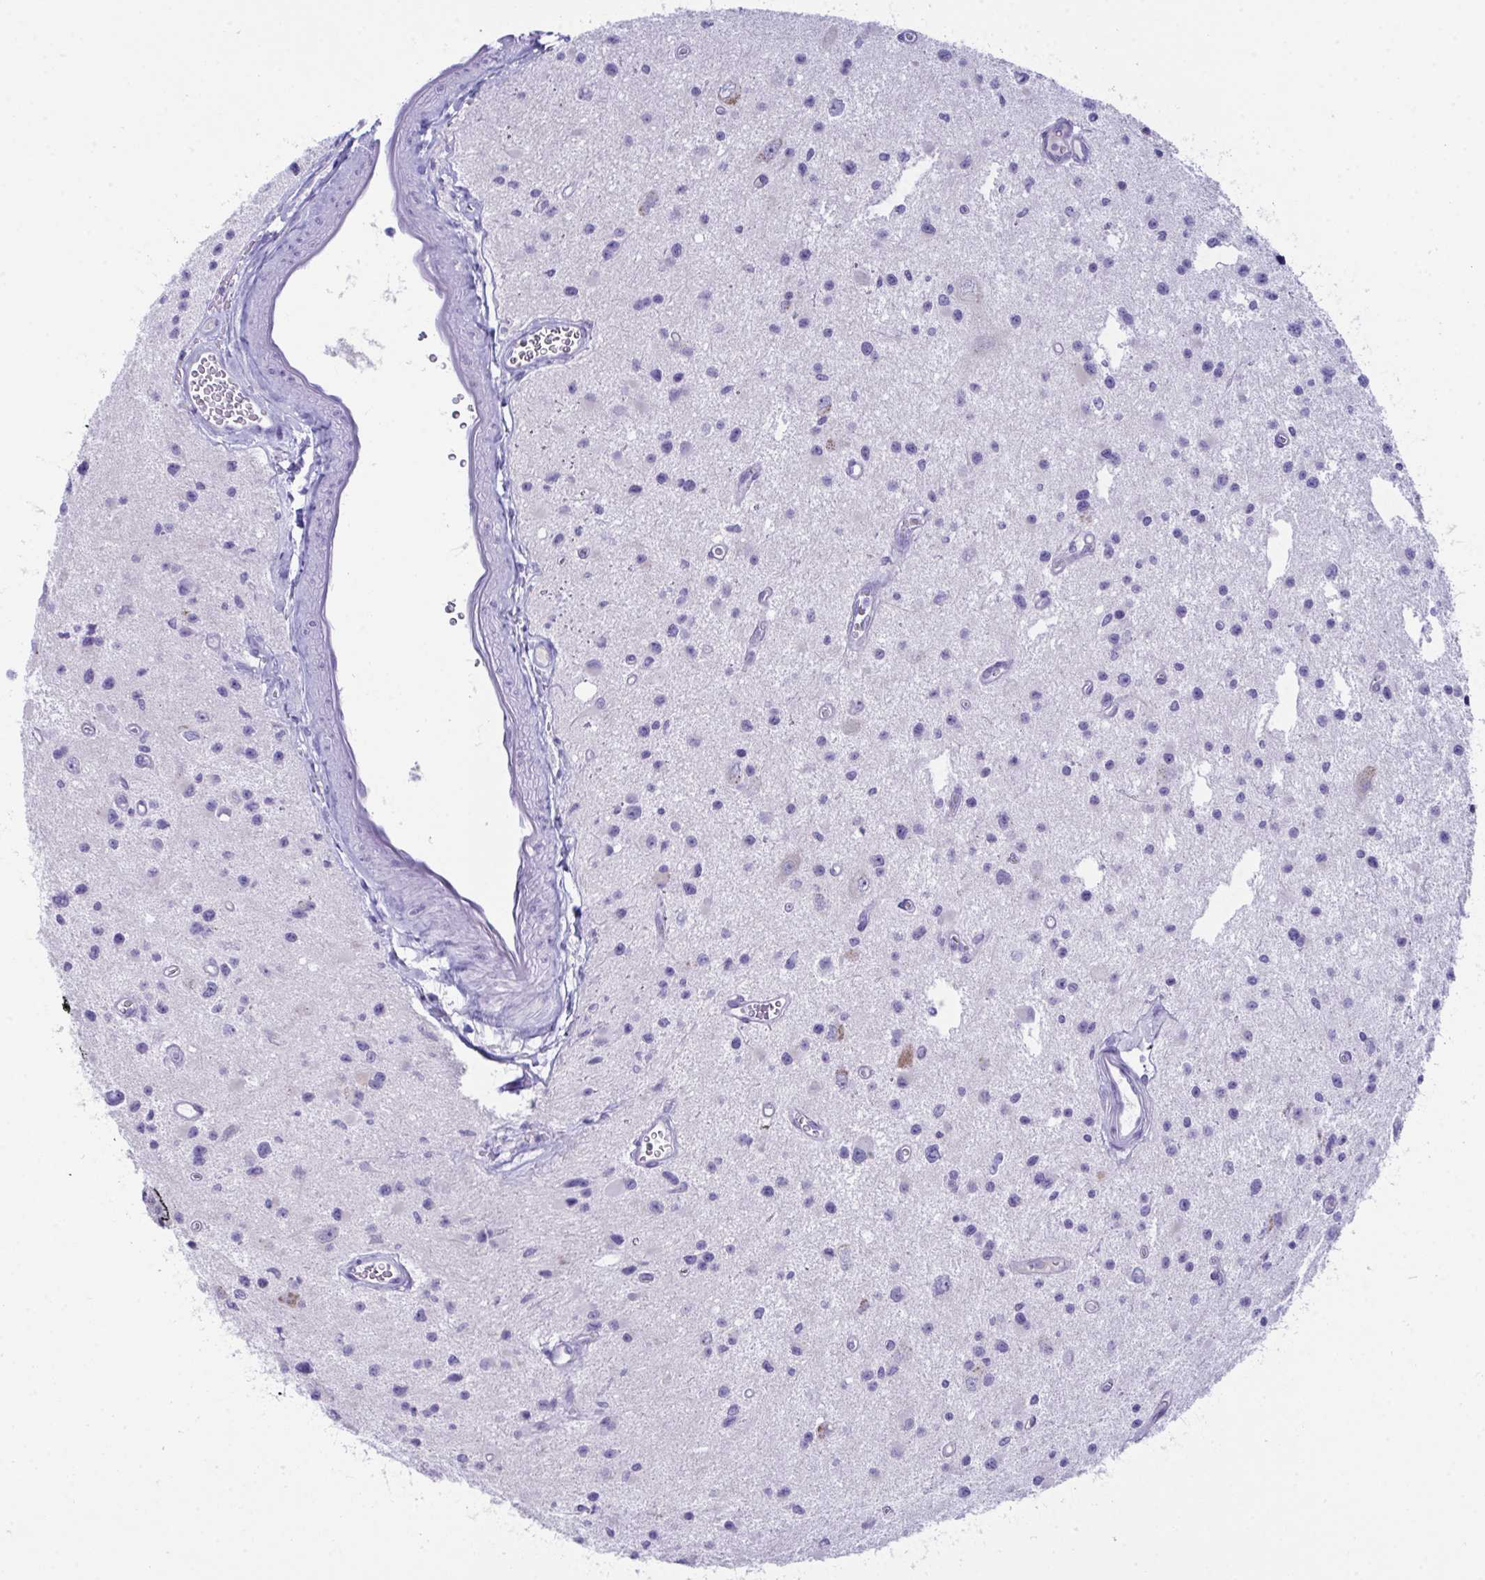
{"staining": {"intensity": "negative", "quantity": "none", "location": "none"}, "tissue": "glioma", "cell_type": "Tumor cells", "image_type": "cancer", "snomed": [{"axis": "morphology", "description": "Glioma, malignant, Low grade"}, {"axis": "topography", "description": "Brain"}], "caption": "DAB immunohistochemical staining of glioma demonstrates no significant positivity in tumor cells.", "gene": "GLB1L2", "patient": {"sex": "male", "age": 43}}